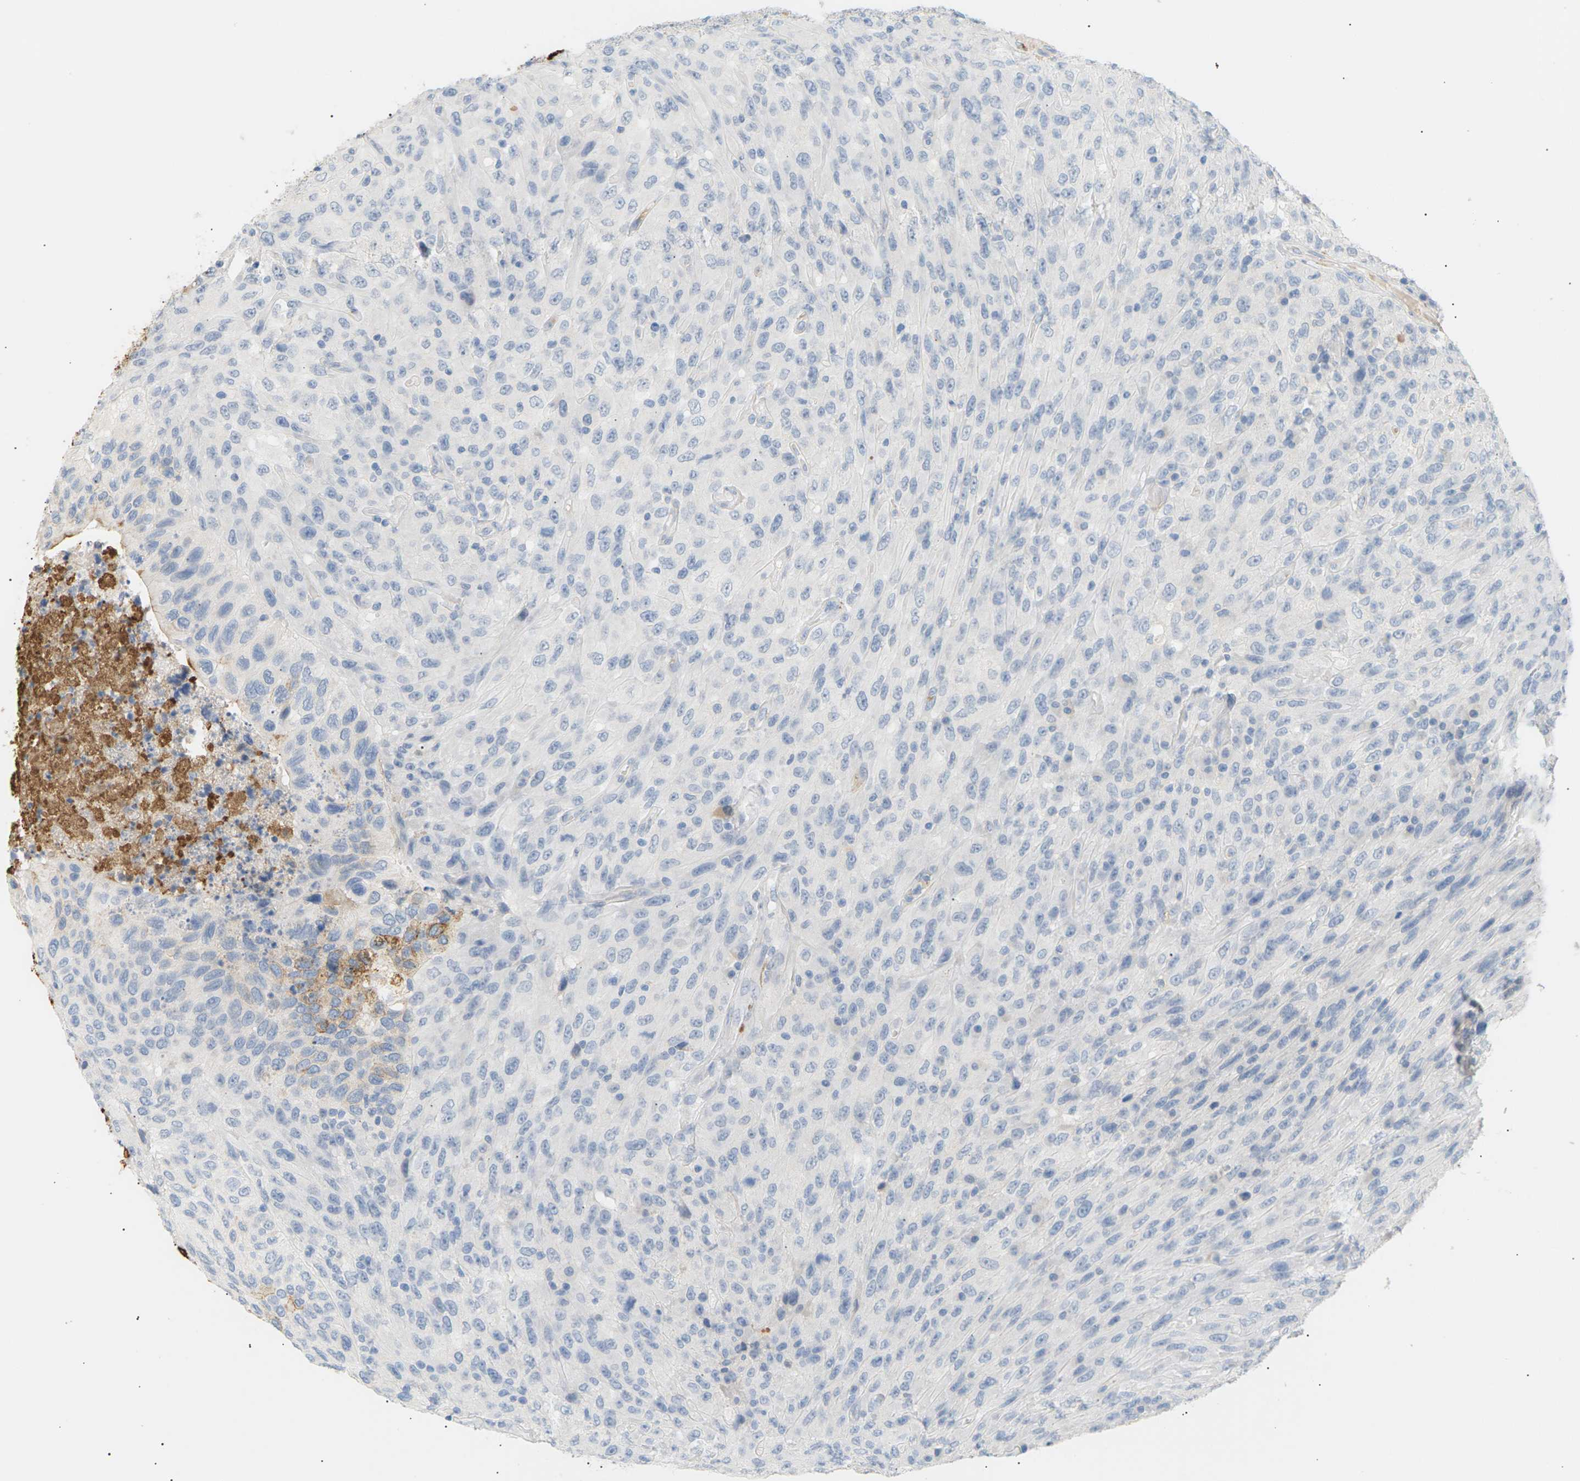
{"staining": {"intensity": "negative", "quantity": "none", "location": "none"}, "tissue": "urothelial cancer", "cell_type": "Tumor cells", "image_type": "cancer", "snomed": [{"axis": "morphology", "description": "Urothelial carcinoma, High grade"}, {"axis": "topography", "description": "Urinary bladder"}], "caption": "The immunohistochemistry image has no significant positivity in tumor cells of urothelial carcinoma (high-grade) tissue.", "gene": "CLU", "patient": {"sex": "male", "age": 66}}